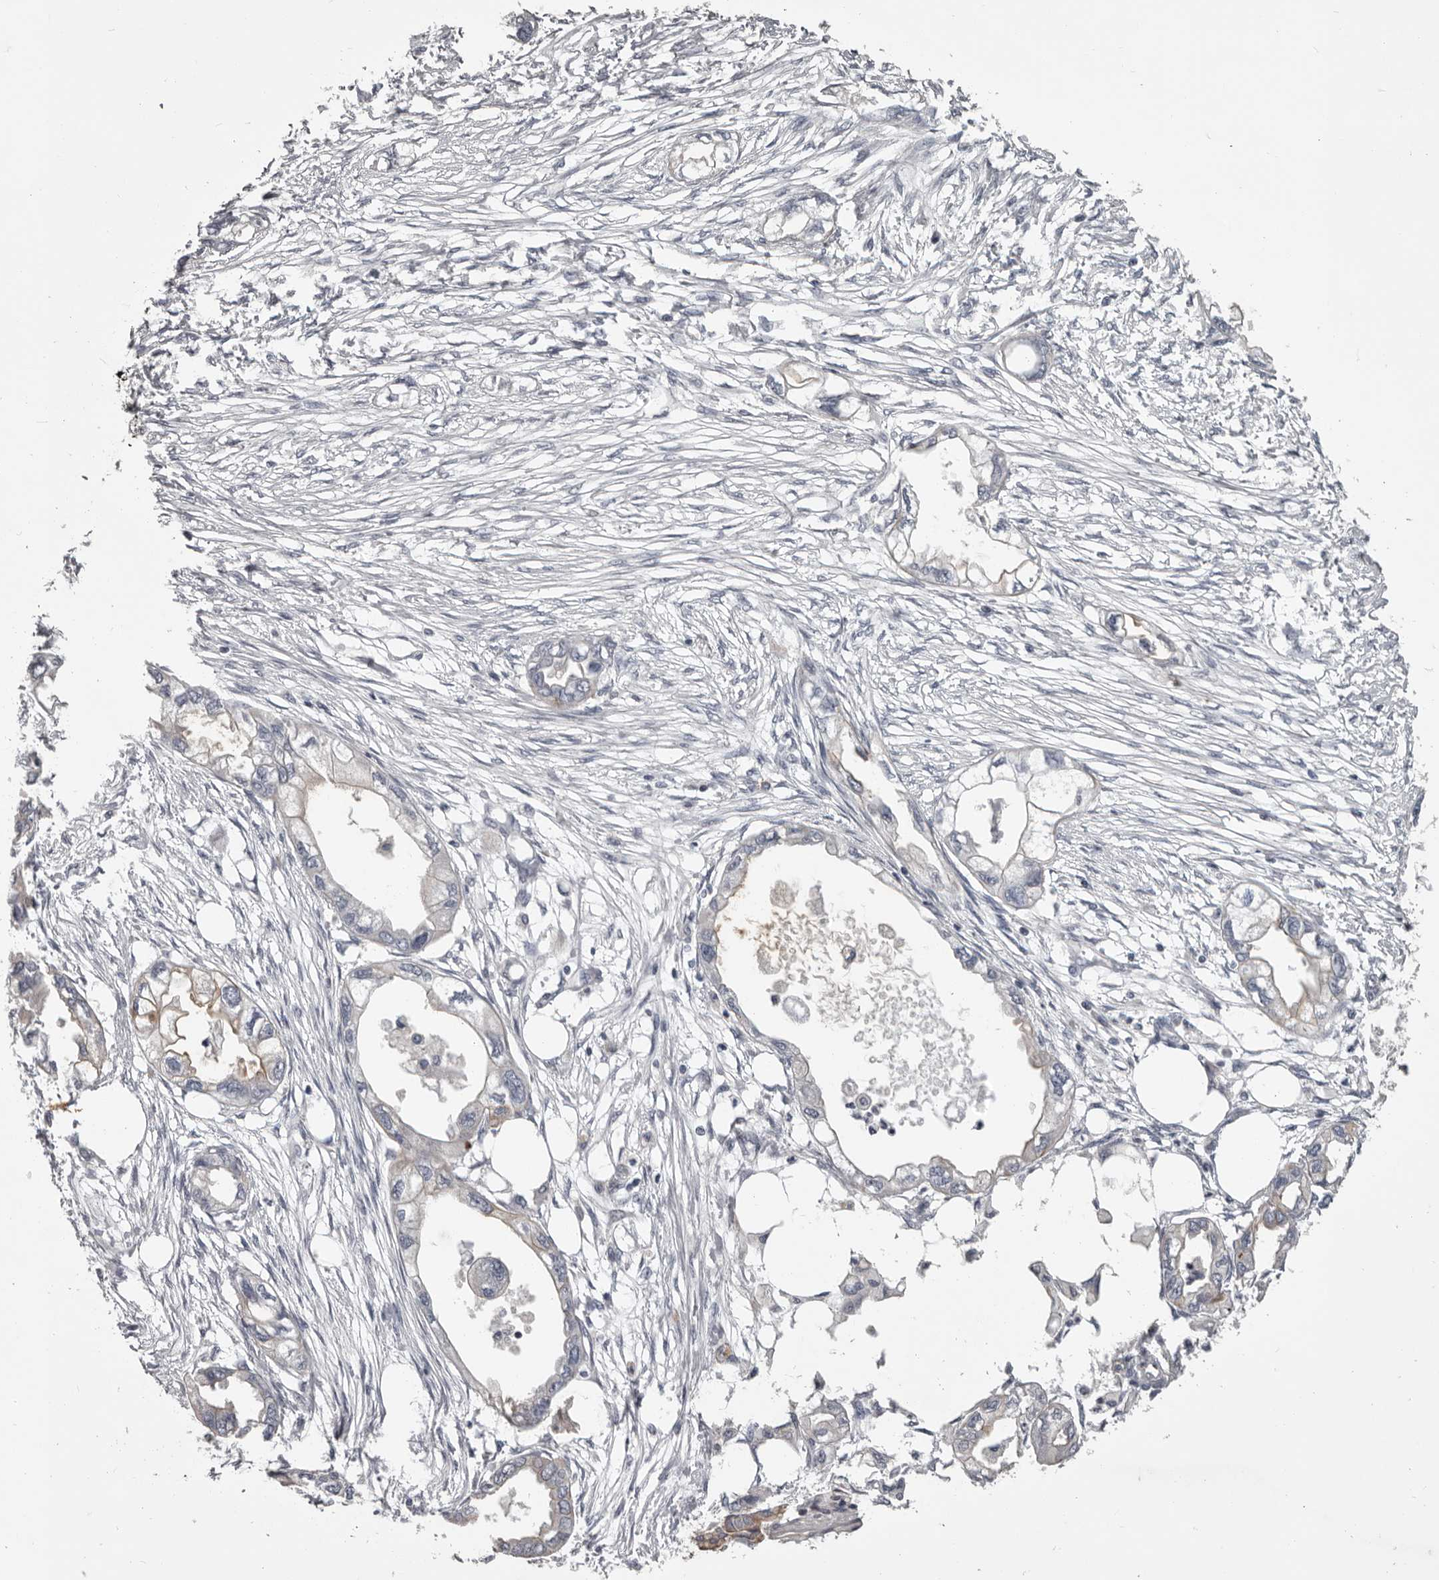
{"staining": {"intensity": "negative", "quantity": "none", "location": "none"}, "tissue": "endometrial cancer", "cell_type": "Tumor cells", "image_type": "cancer", "snomed": [{"axis": "morphology", "description": "Adenocarcinoma, NOS"}, {"axis": "morphology", "description": "Adenocarcinoma, metastatic, NOS"}, {"axis": "topography", "description": "Adipose tissue"}, {"axis": "topography", "description": "Endometrium"}], "caption": "DAB immunohistochemical staining of metastatic adenocarcinoma (endometrial) displays no significant staining in tumor cells.", "gene": "LPAR6", "patient": {"sex": "female", "age": 67}}